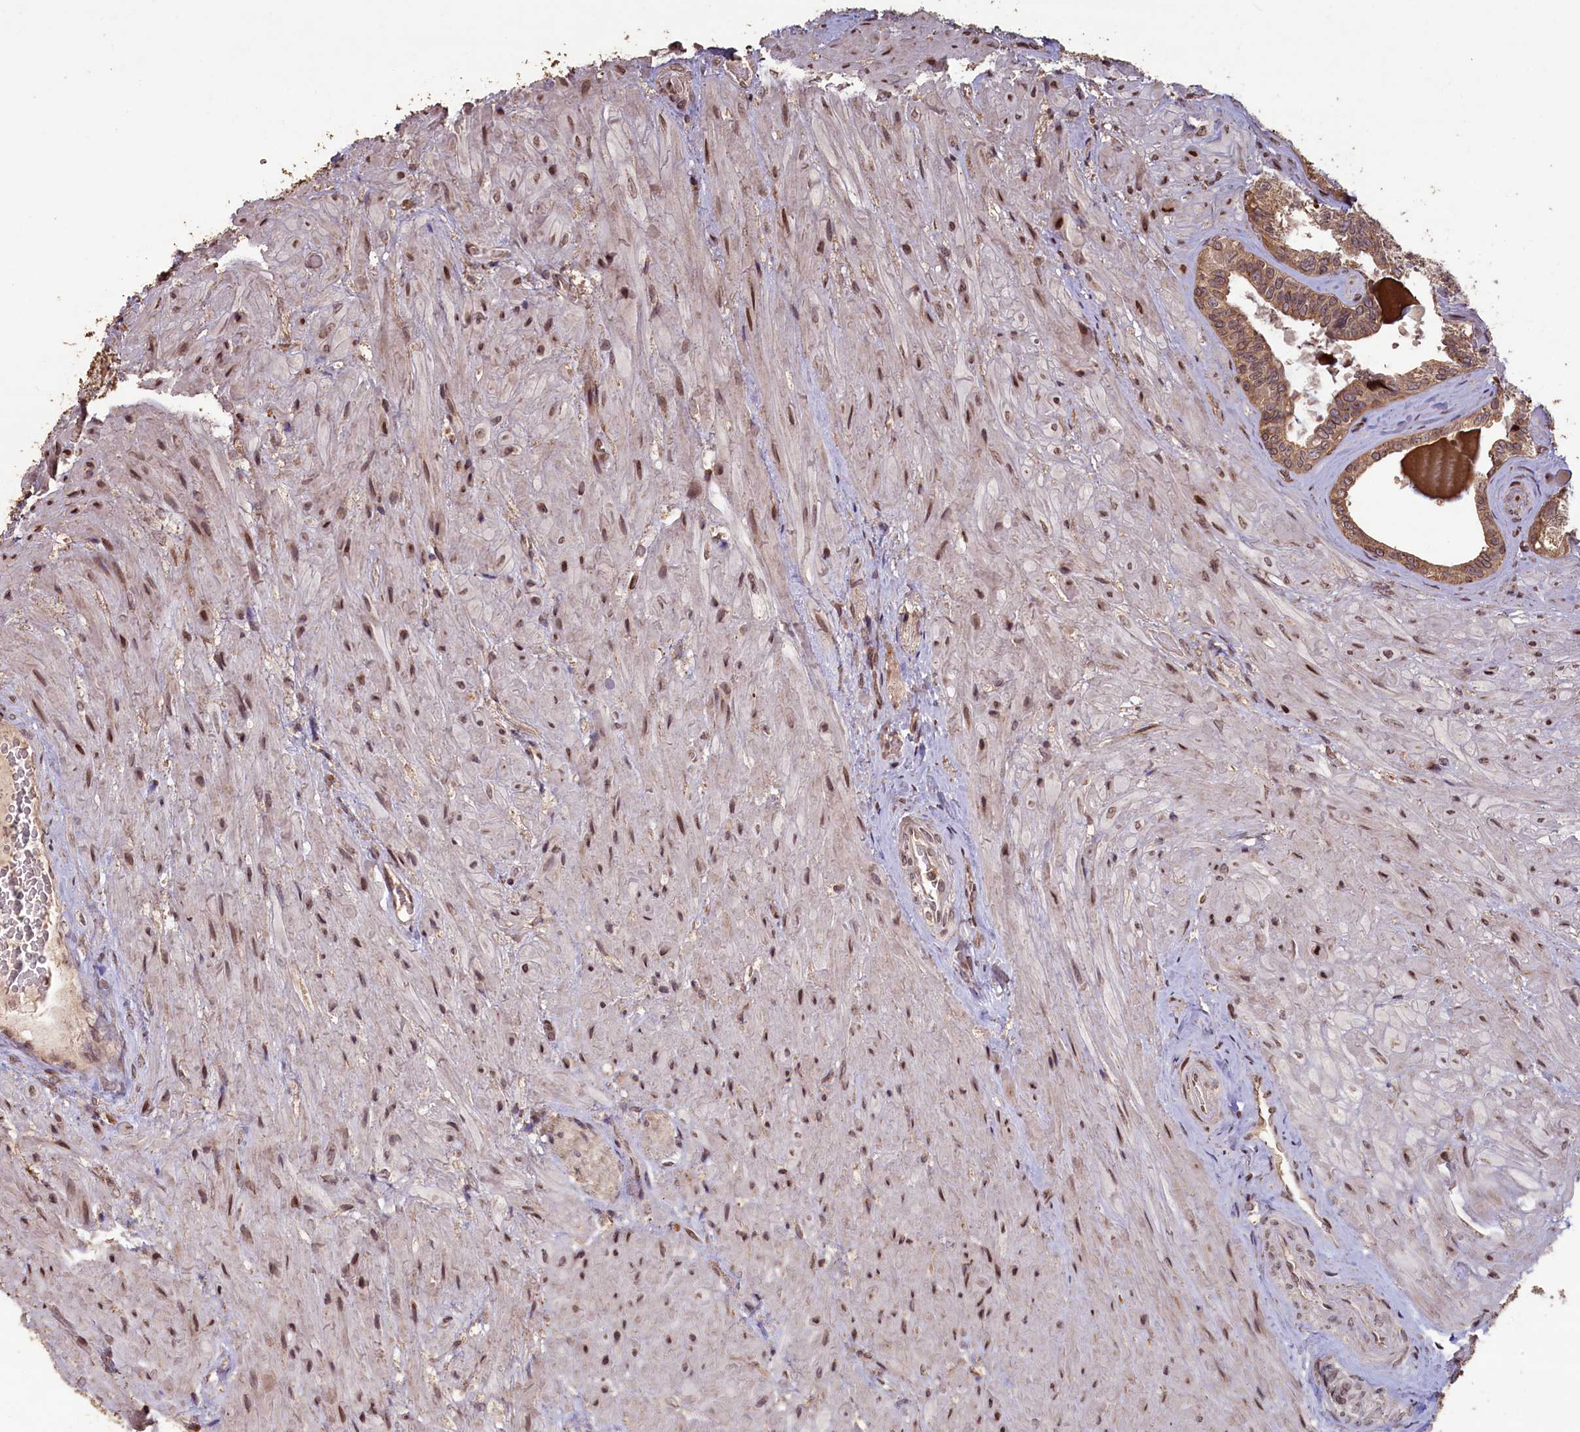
{"staining": {"intensity": "moderate", "quantity": ">75%", "location": "cytoplasmic/membranous,nuclear"}, "tissue": "seminal vesicle", "cell_type": "Glandular cells", "image_type": "normal", "snomed": [{"axis": "morphology", "description": "Normal tissue, NOS"}, {"axis": "topography", "description": "Prostate and seminal vesicle, NOS"}, {"axis": "topography", "description": "Prostate"}, {"axis": "topography", "description": "Seminal veicle"}], "caption": "Brown immunohistochemical staining in unremarkable human seminal vesicle exhibits moderate cytoplasmic/membranous,nuclear positivity in approximately >75% of glandular cells. Using DAB (3,3'-diaminobenzidine) (brown) and hematoxylin (blue) stains, captured at high magnification using brightfield microscopy.", "gene": "SLC38A7", "patient": {"sex": "male", "age": 67}}